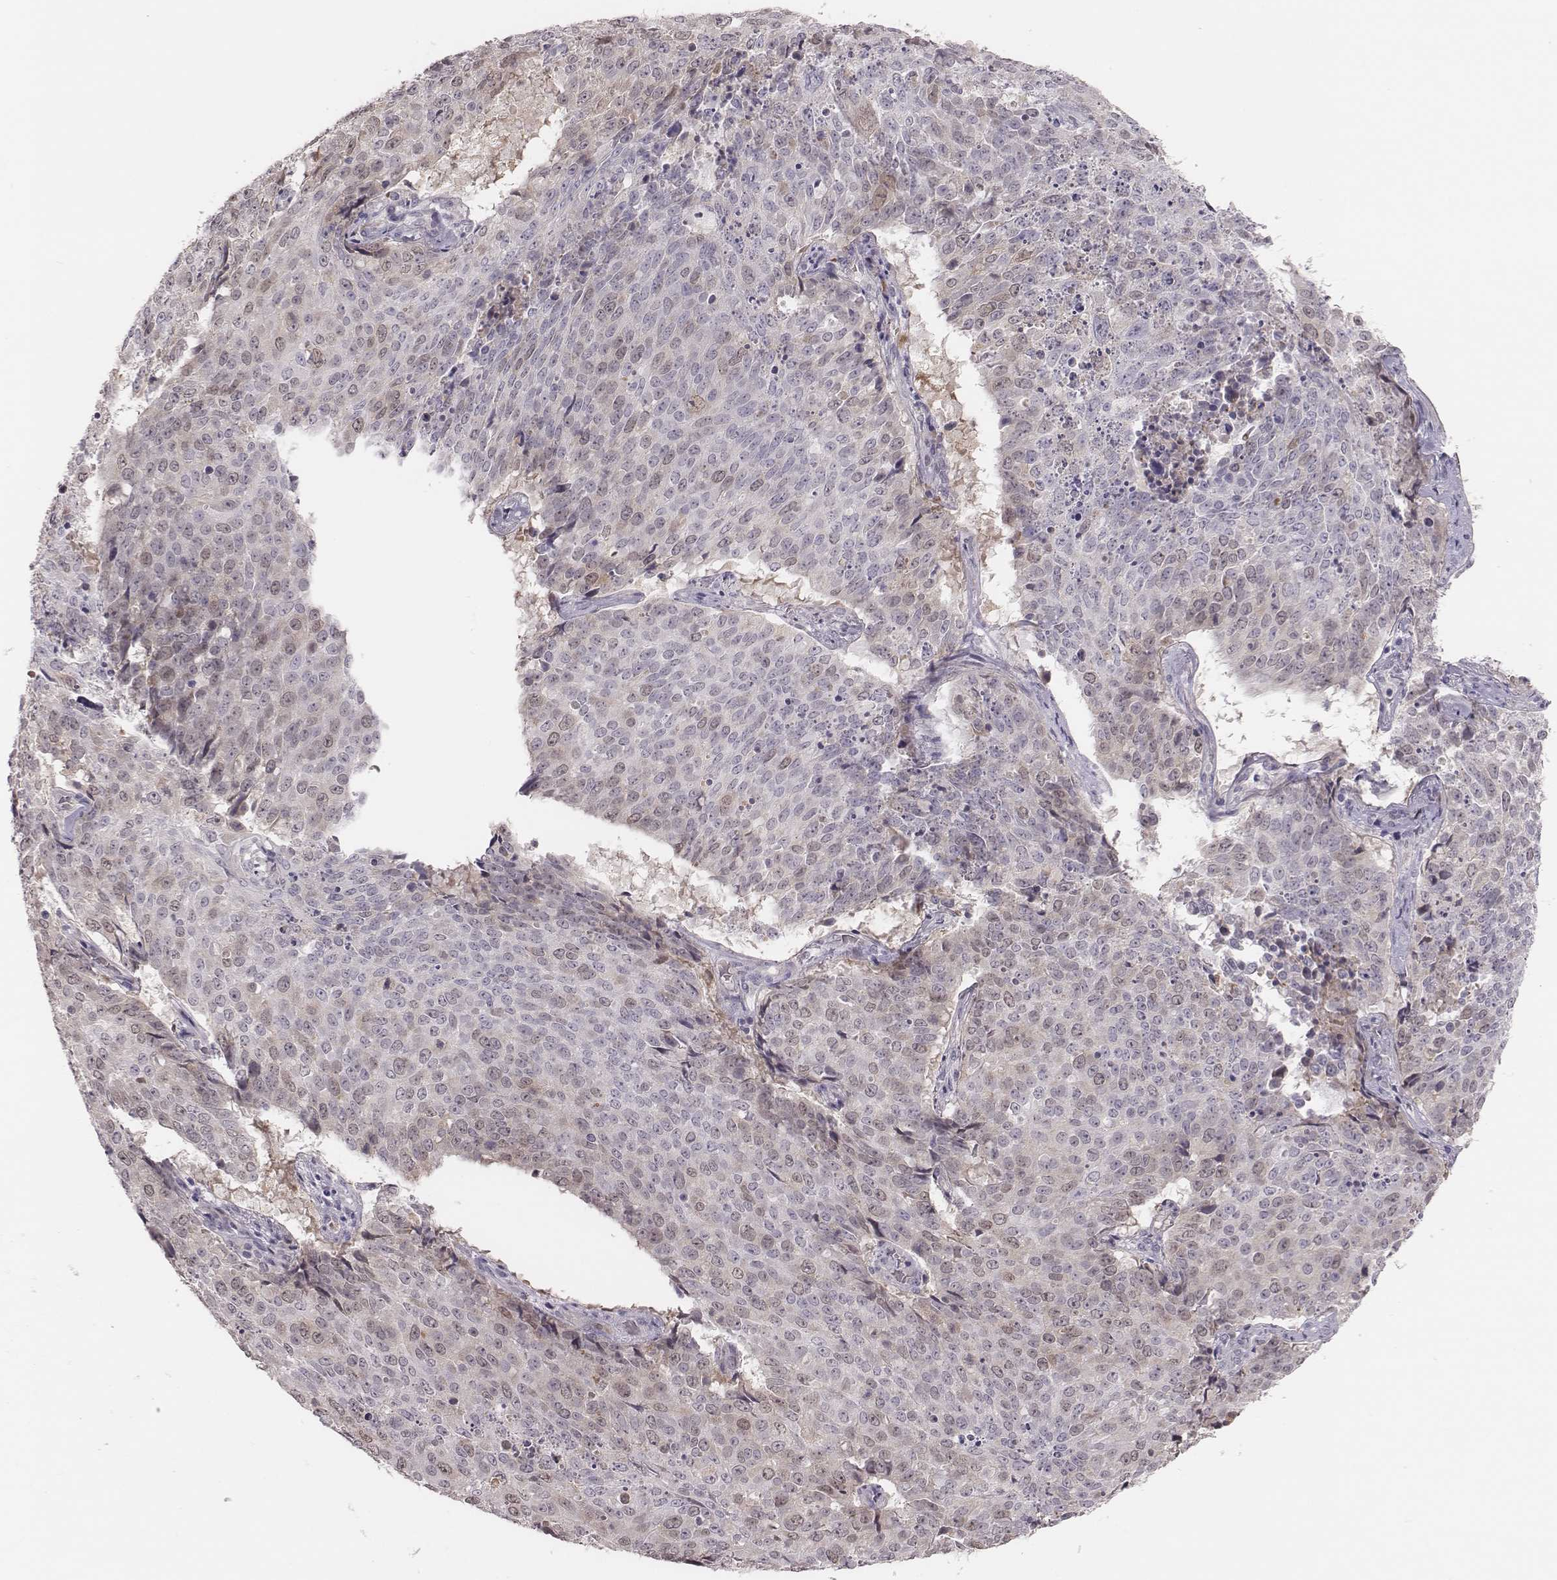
{"staining": {"intensity": "negative", "quantity": "none", "location": "none"}, "tissue": "lung cancer", "cell_type": "Tumor cells", "image_type": "cancer", "snomed": [{"axis": "morphology", "description": "Normal tissue, NOS"}, {"axis": "morphology", "description": "Squamous cell carcinoma, NOS"}, {"axis": "topography", "description": "Bronchus"}, {"axis": "topography", "description": "Lung"}], "caption": "Lung cancer (squamous cell carcinoma) was stained to show a protein in brown. There is no significant positivity in tumor cells.", "gene": "PBK", "patient": {"sex": "male", "age": 64}}